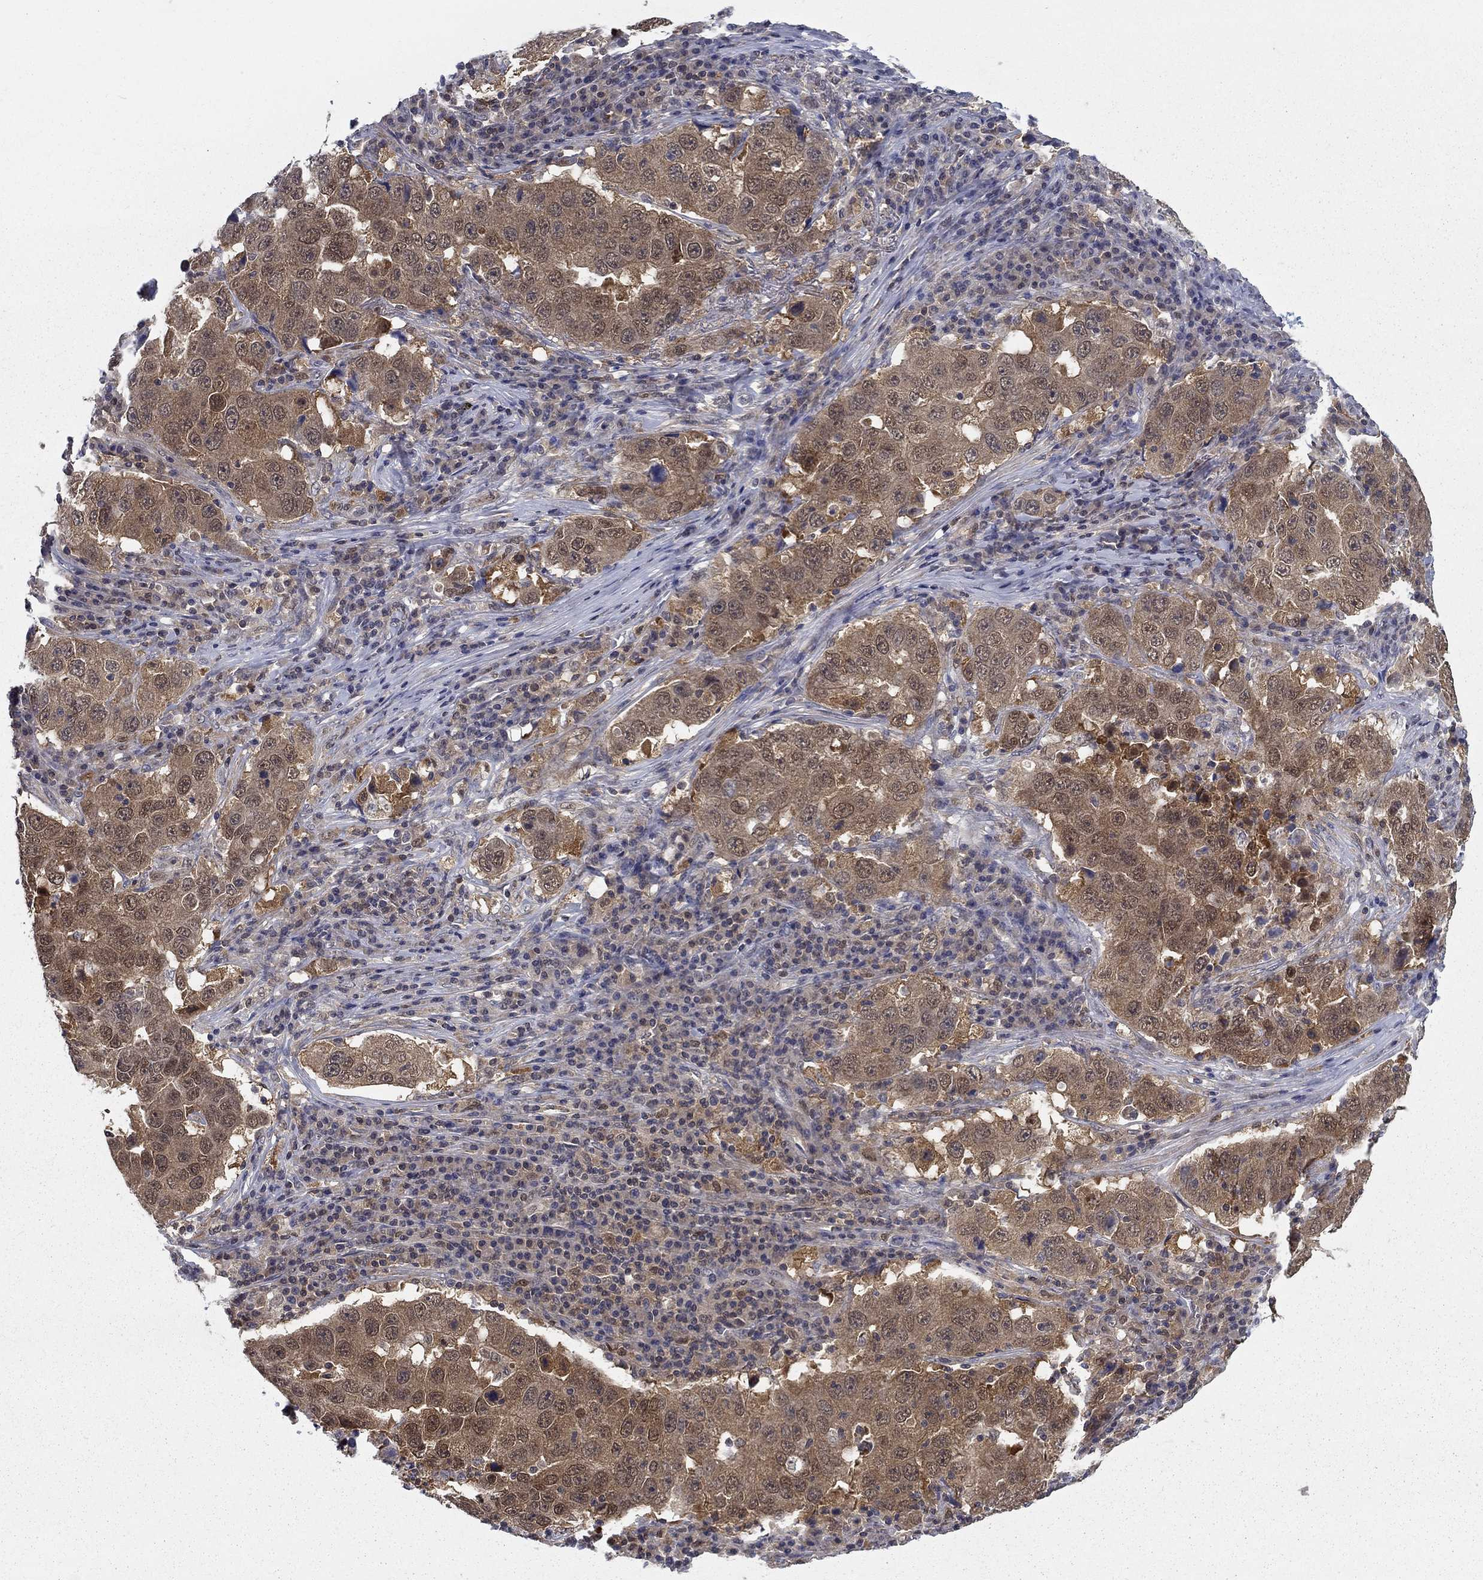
{"staining": {"intensity": "moderate", "quantity": "25%-75%", "location": "cytoplasmic/membranous"}, "tissue": "lung cancer", "cell_type": "Tumor cells", "image_type": "cancer", "snomed": [{"axis": "morphology", "description": "Adenocarcinoma, NOS"}, {"axis": "topography", "description": "Lung"}], "caption": "An image of lung adenocarcinoma stained for a protein reveals moderate cytoplasmic/membranous brown staining in tumor cells. The protein of interest is shown in brown color, while the nuclei are stained blue.", "gene": "NIT2", "patient": {"sex": "male", "age": 73}}